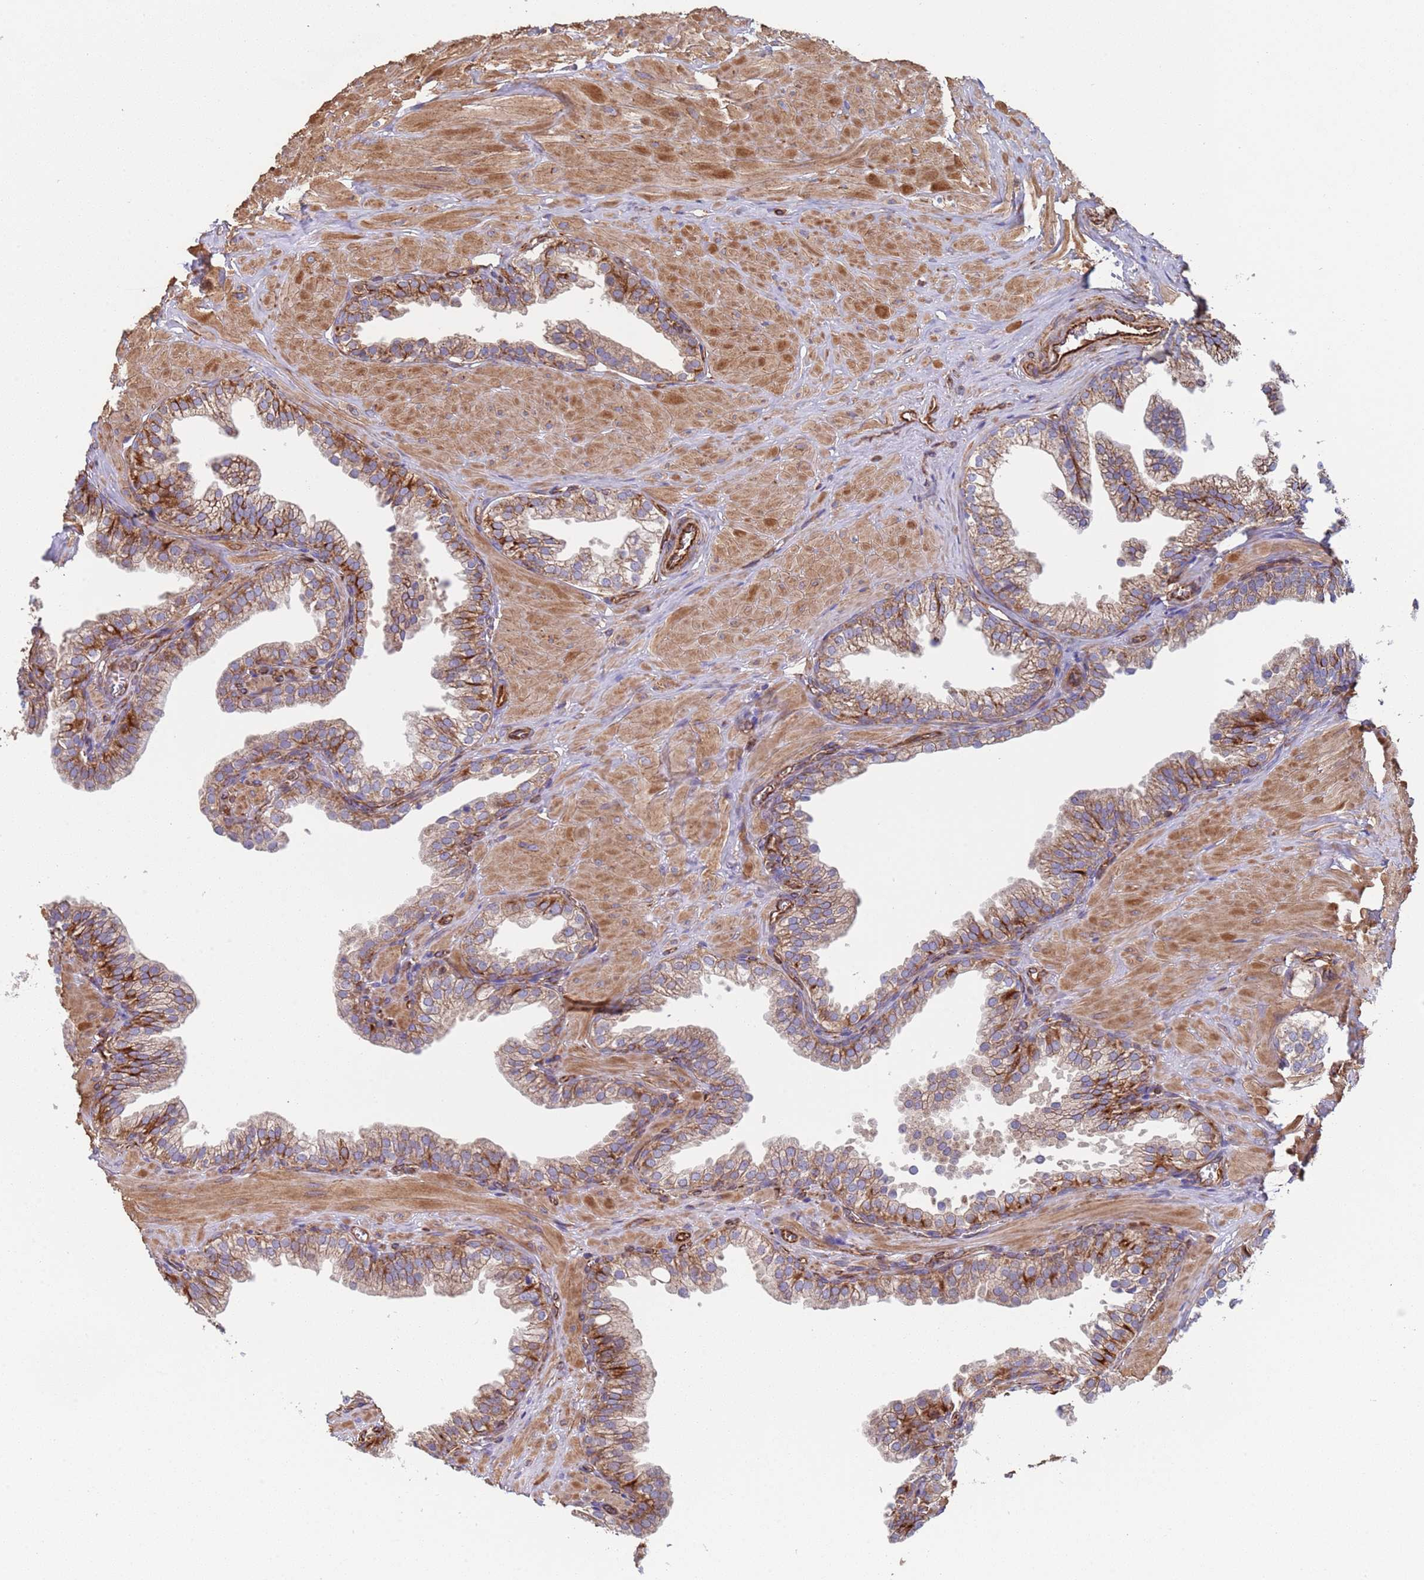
{"staining": {"intensity": "moderate", "quantity": "25%-75%", "location": "cytoplasmic/membranous"}, "tissue": "prostate", "cell_type": "Glandular cells", "image_type": "normal", "snomed": [{"axis": "morphology", "description": "Normal tissue, NOS"}, {"axis": "topography", "description": "Prostate"}, {"axis": "topography", "description": "Peripheral nerve tissue"}], "caption": "Moderate cytoplasmic/membranous staining is present in approximately 25%-75% of glandular cells in benign prostate. Using DAB (brown) and hematoxylin (blue) stains, captured at high magnification using brightfield microscopy.", "gene": "NUDT12", "patient": {"sex": "male", "age": 55}}